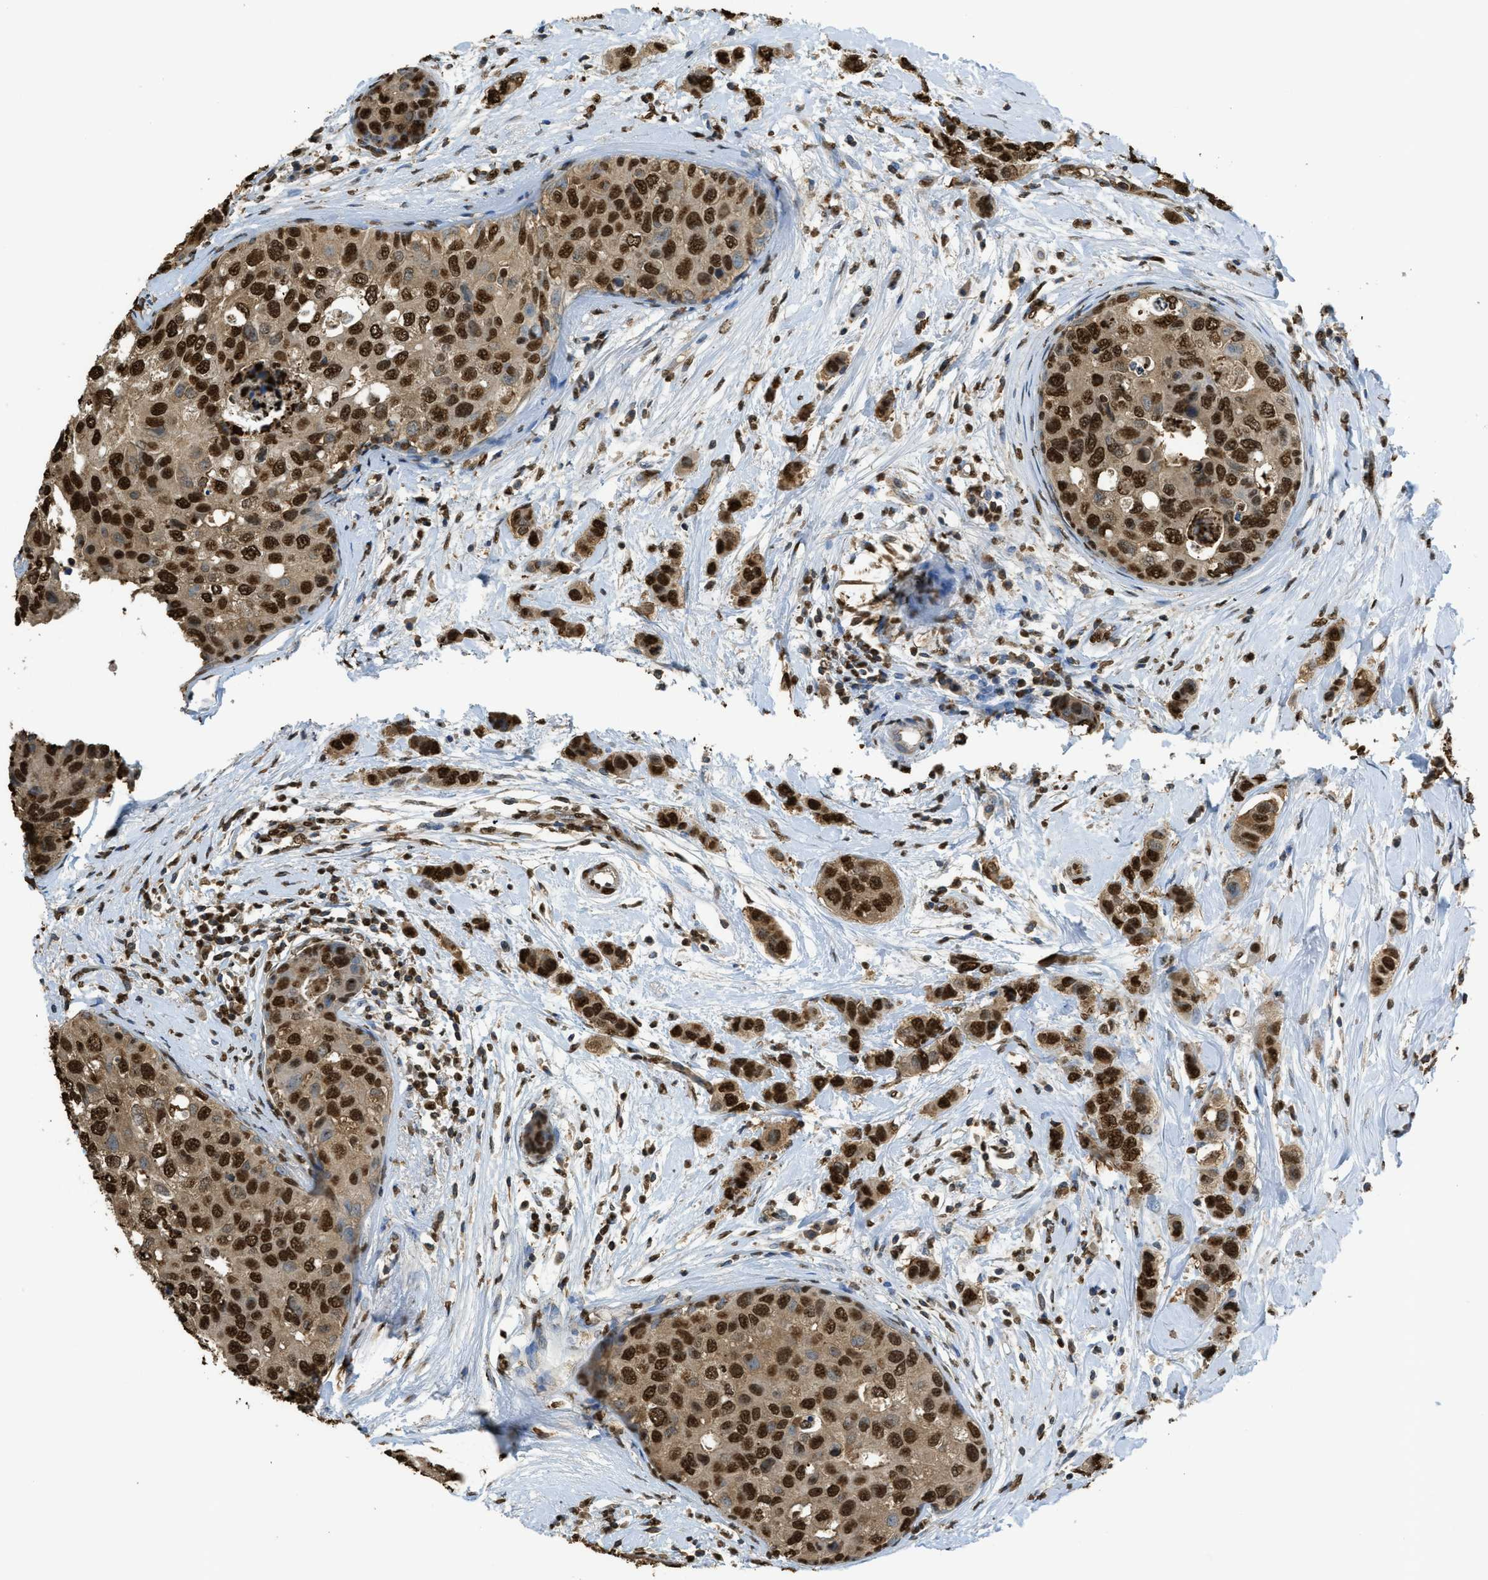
{"staining": {"intensity": "strong", "quantity": ">75%", "location": "cytoplasmic/membranous,nuclear"}, "tissue": "breast cancer", "cell_type": "Tumor cells", "image_type": "cancer", "snomed": [{"axis": "morphology", "description": "Duct carcinoma"}, {"axis": "topography", "description": "Breast"}], "caption": "Breast cancer stained with immunohistochemistry (IHC) demonstrates strong cytoplasmic/membranous and nuclear positivity in approximately >75% of tumor cells.", "gene": "NR5A2", "patient": {"sex": "female", "age": 50}}